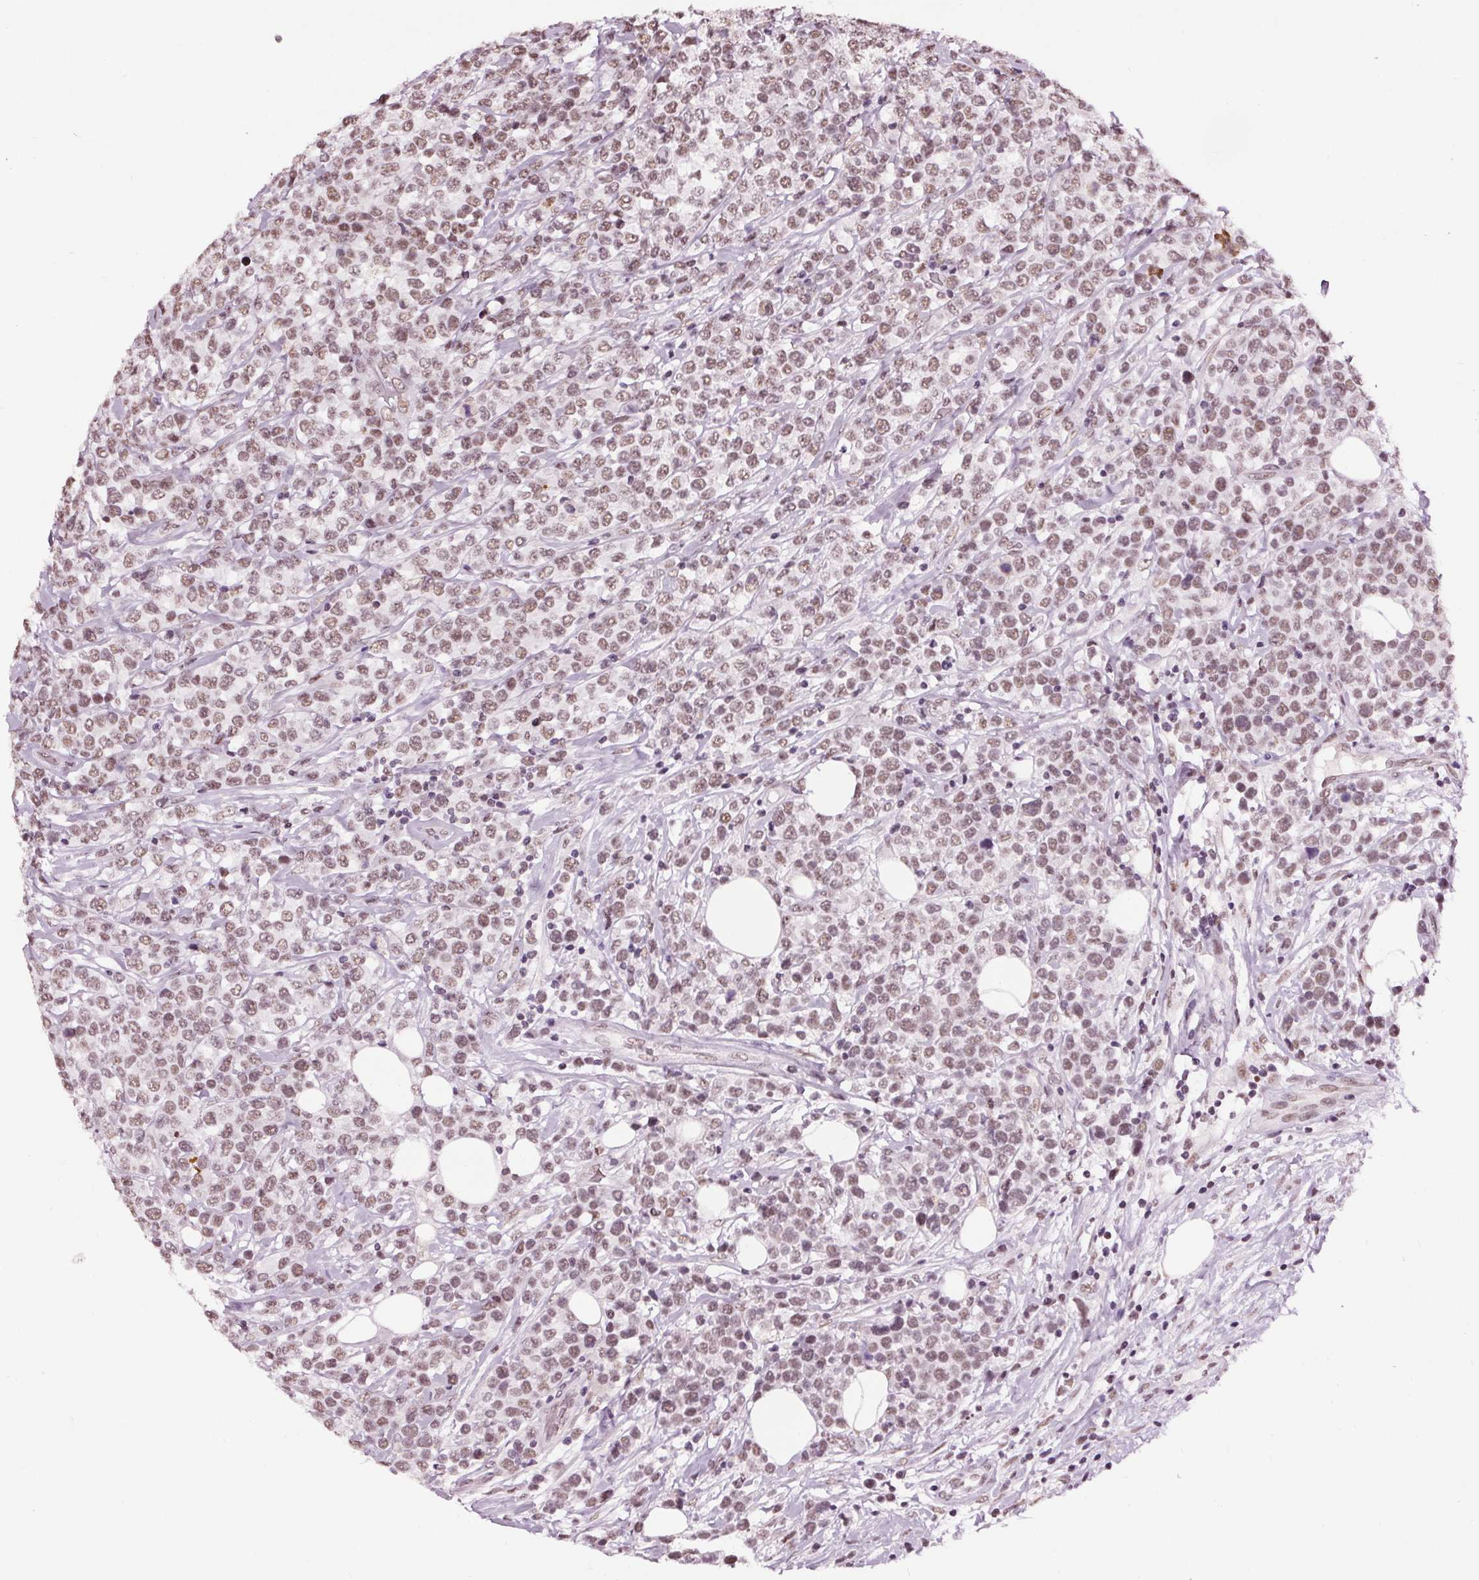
{"staining": {"intensity": "weak", "quantity": ">75%", "location": "nuclear"}, "tissue": "lymphoma", "cell_type": "Tumor cells", "image_type": "cancer", "snomed": [{"axis": "morphology", "description": "Malignant lymphoma, non-Hodgkin's type, High grade"}, {"axis": "topography", "description": "Soft tissue"}], "caption": "High-grade malignant lymphoma, non-Hodgkin's type stained for a protein exhibits weak nuclear positivity in tumor cells. The staining was performed using DAB (3,3'-diaminobenzidine), with brown indicating positive protein expression. Nuclei are stained blue with hematoxylin.", "gene": "IWS1", "patient": {"sex": "female", "age": 56}}